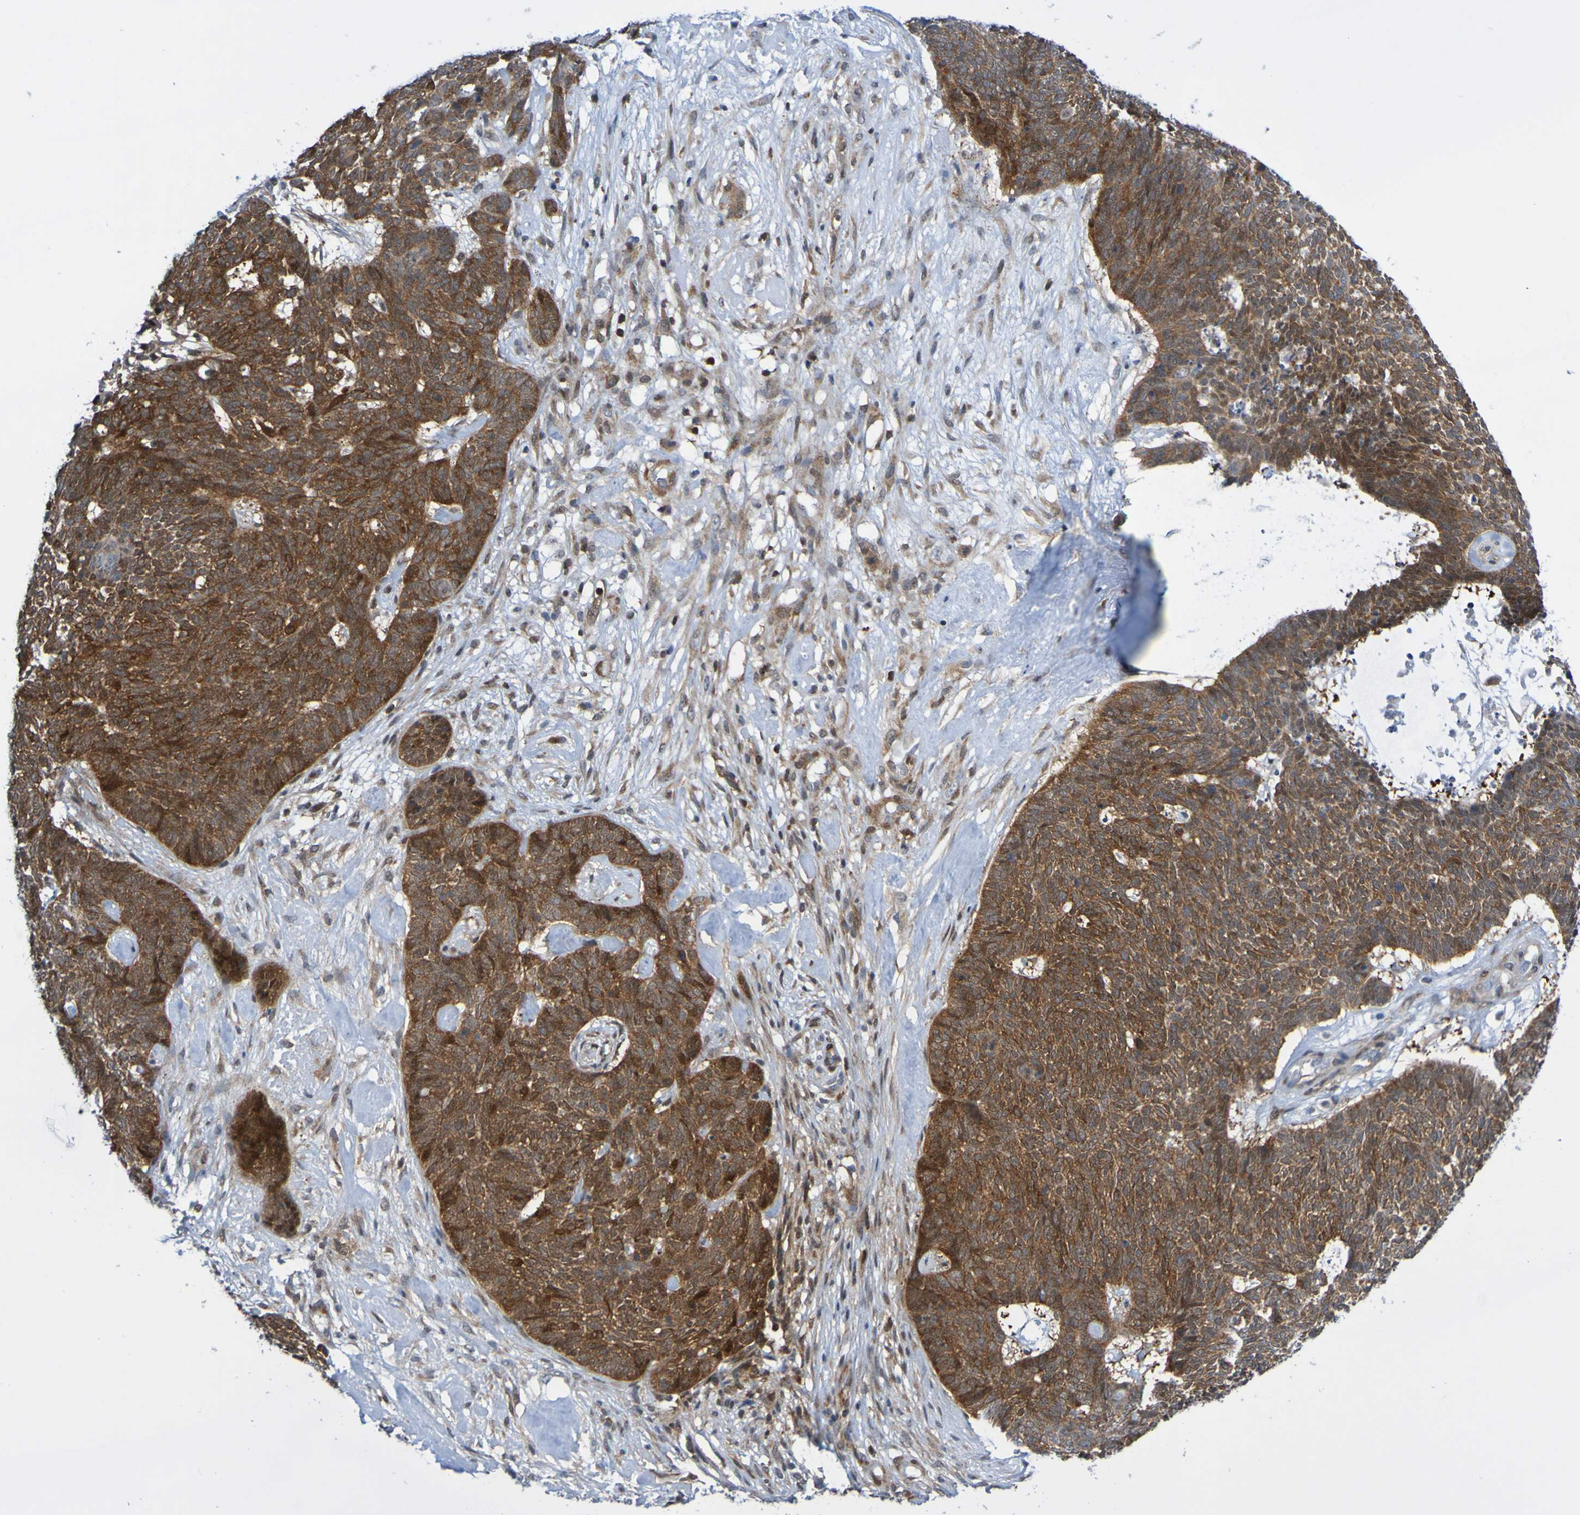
{"staining": {"intensity": "strong", "quantity": ">75%", "location": "cytoplasmic/membranous"}, "tissue": "skin cancer", "cell_type": "Tumor cells", "image_type": "cancer", "snomed": [{"axis": "morphology", "description": "Basal cell carcinoma"}, {"axis": "topography", "description": "Skin"}], "caption": "Strong cytoplasmic/membranous positivity for a protein is appreciated in about >75% of tumor cells of skin cancer (basal cell carcinoma) using IHC.", "gene": "ATIC", "patient": {"sex": "female", "age": 84}}